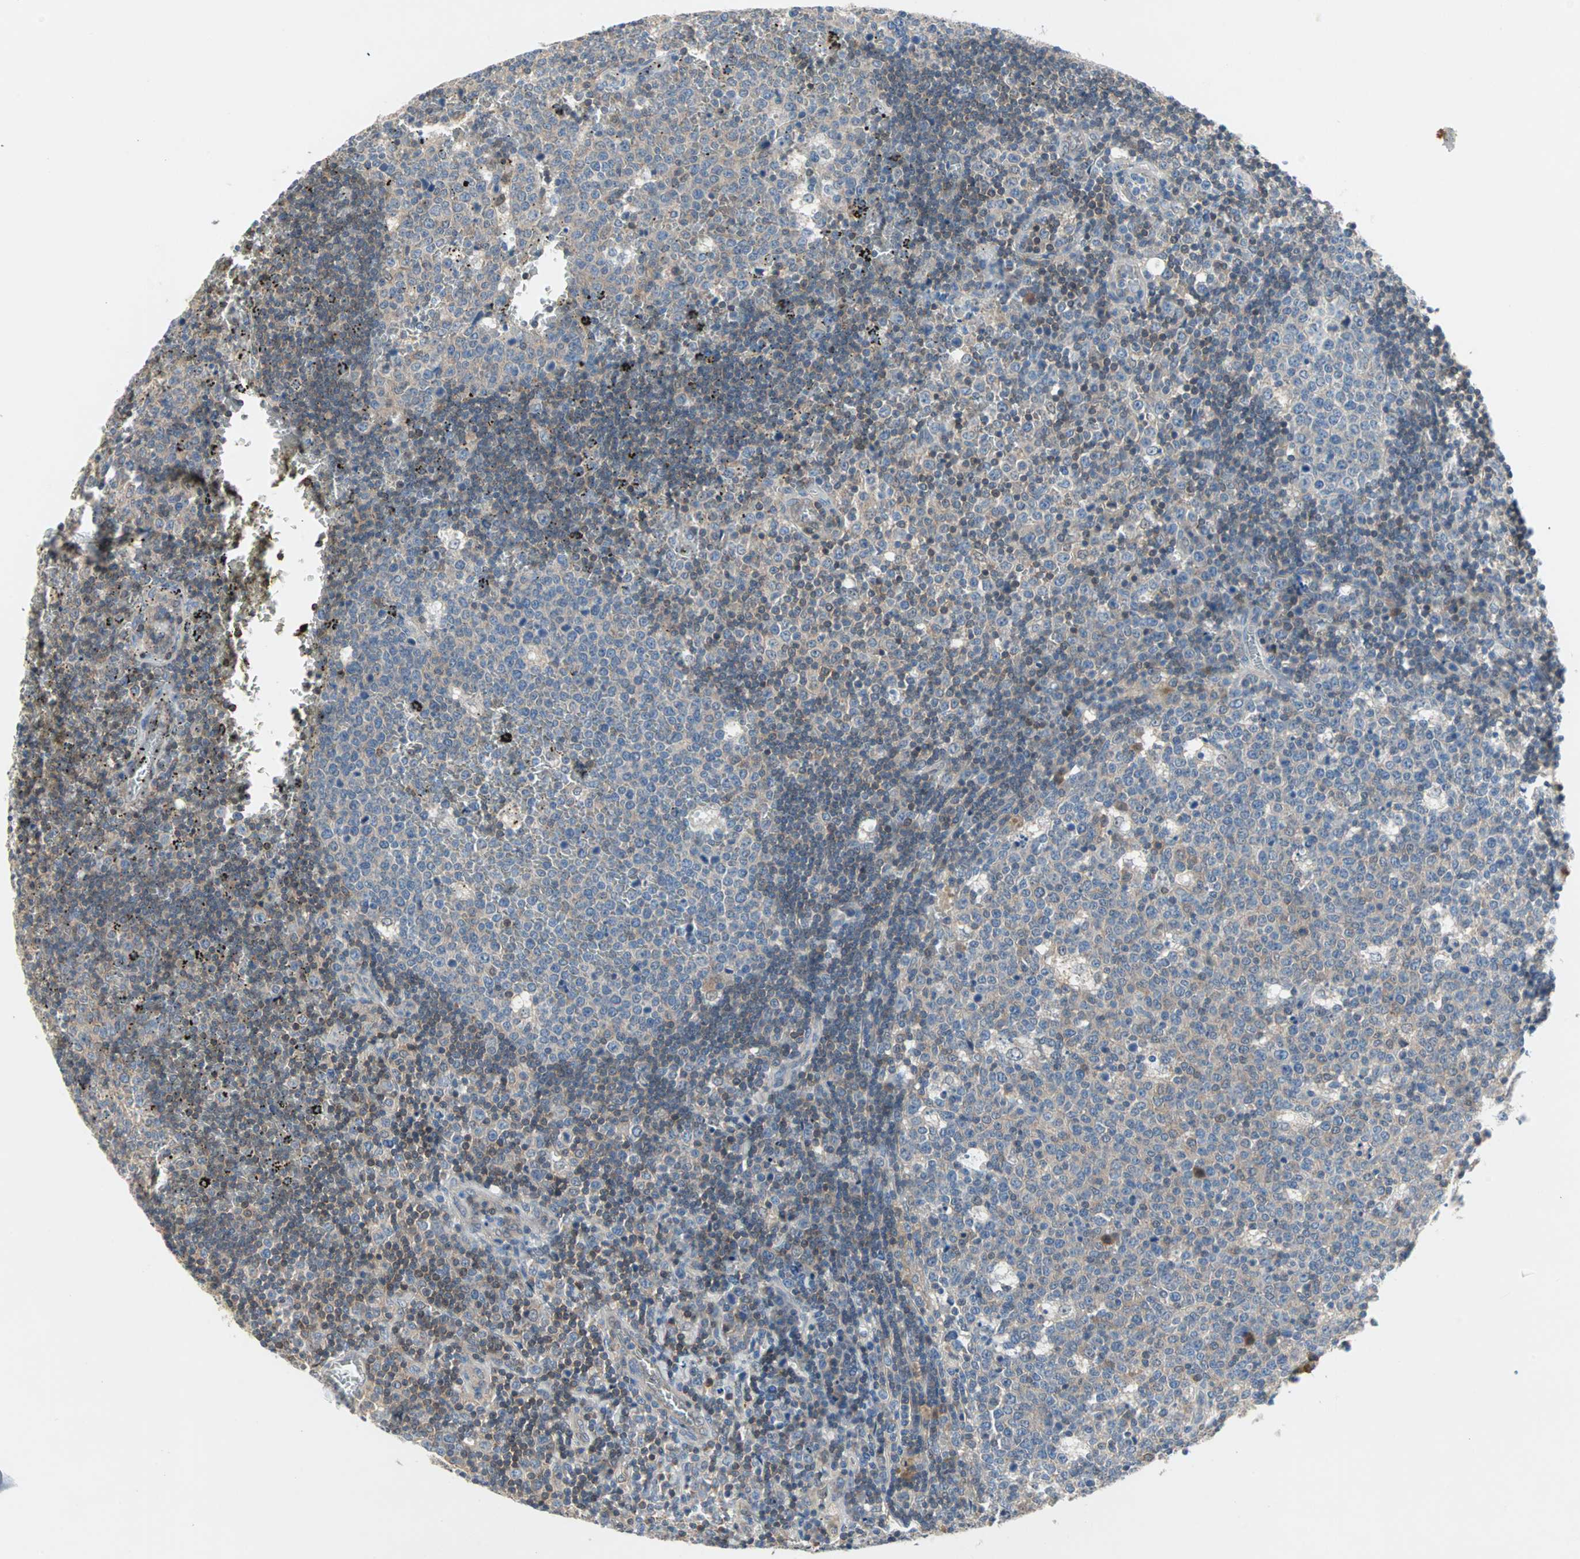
{"staining": {"intensity": "weak", "quantity": ">75%", "location": "cytoplasmic/membranous"}, "tissue": "lymph node", "cell_type": "Germinal center cells", "image_type": "normal", "snomed": [{"axis": "morphology", "description": "Normal tissue, NOS"}, {"axis": "topography", "description": "Lymph node"}, {"axis": "topography", "description": "Salivary gland"}], "caption": "Protein expression analysis of normal human lymph node reveals weak cytoplasmic/membranous staining in about >75% of germinal center cells. The protein of interest is stained brown, and the nuclei are stained in blue (DAB (3,3'-diaminobenzidine) IHC with brightfield microscopy, high magnification).", "gene": "MPI", "patient": {"sex": "male", "age": 8}}